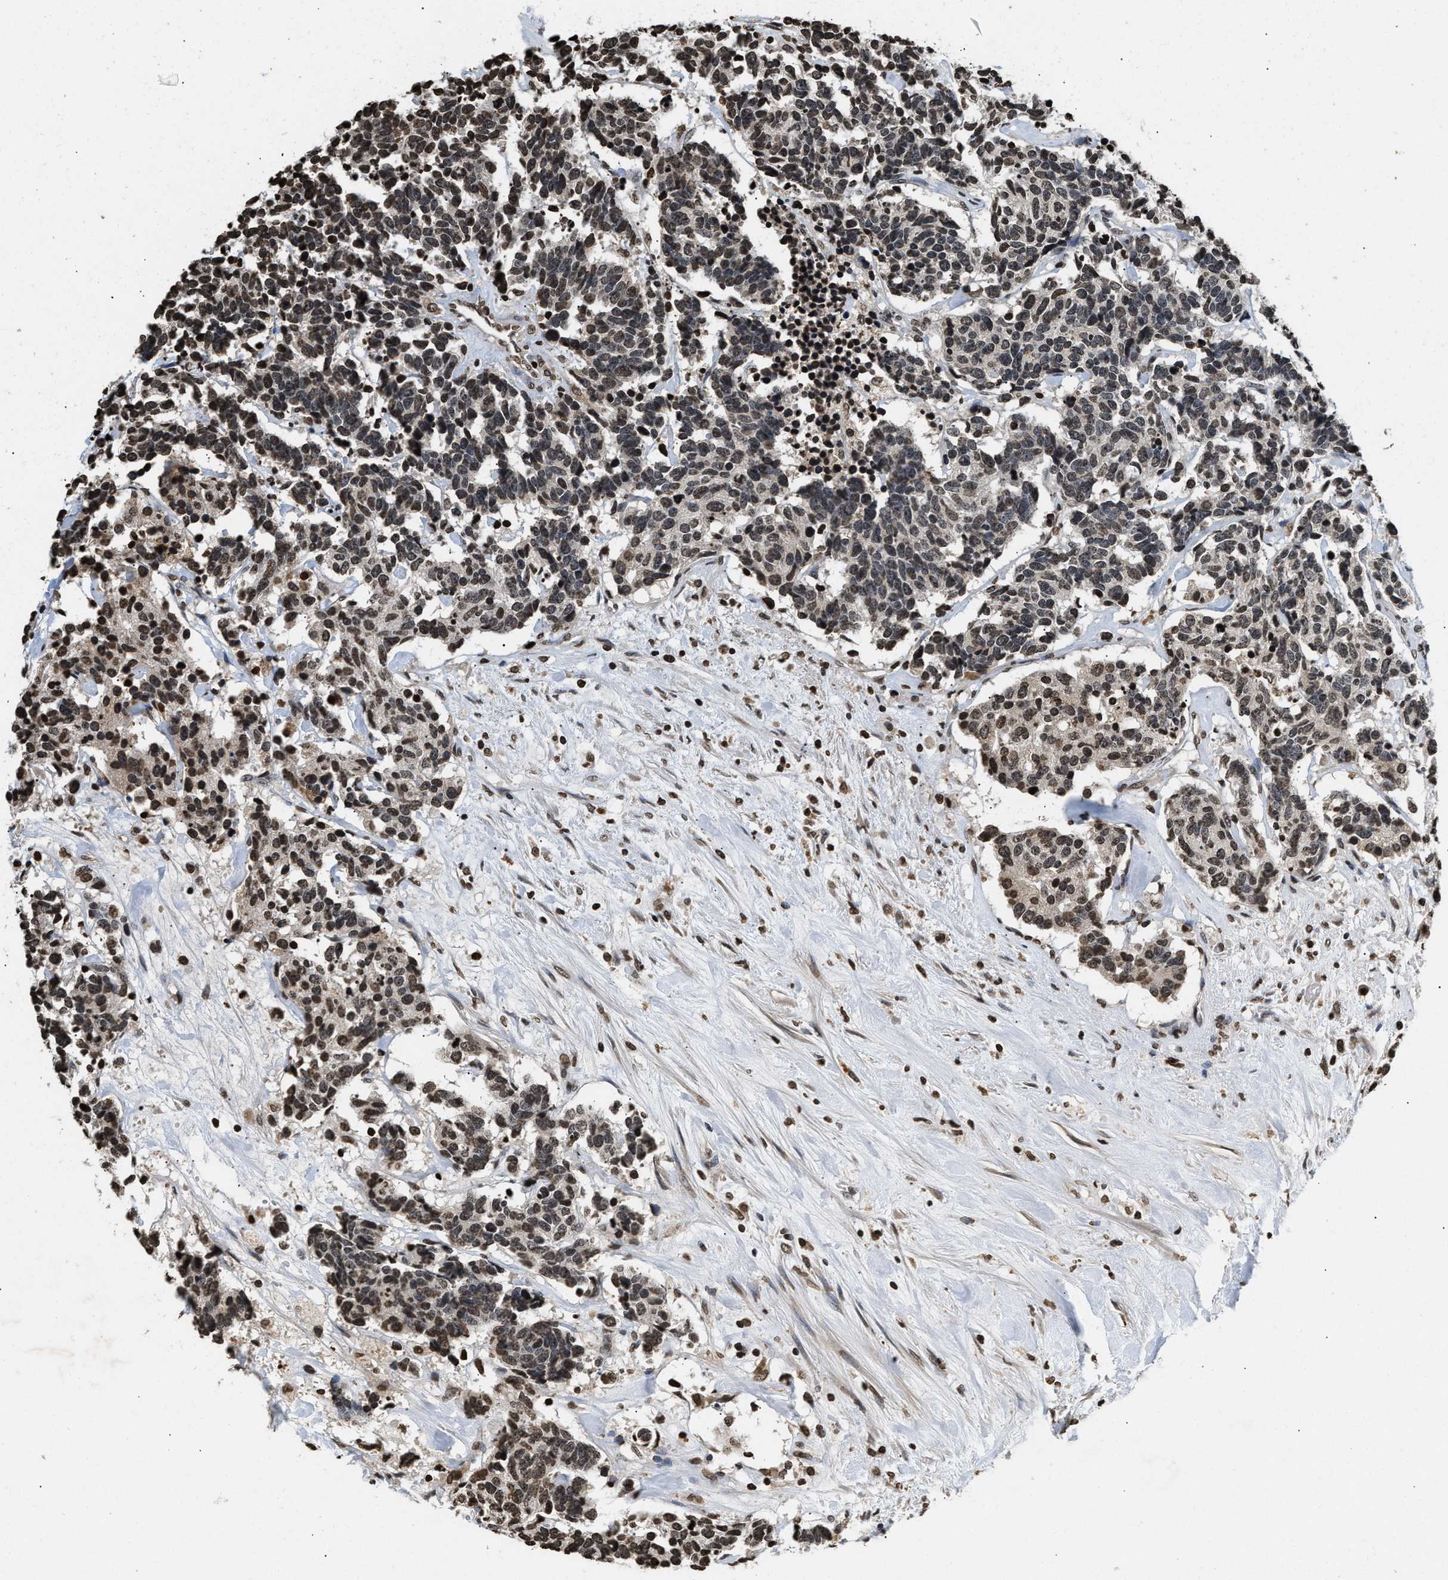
{"staining": {"intensity": "weak", "quantity": ">75%", "location": "nuclear"}, "tissue": "carcinoid", "cell_type": "Tumor cells", "image_type": "cancer", "snomed": [{"axis": "morphology", "description": "Carcinoma, NOS"}, {"axis": "morphology", "description": "Carcinoid, malignant, NOS"}, {"axis": "topography", "description": "Urinary bladder"}], "caption": "IHC photomicrograph of neoplastic tissue: human malignant carcinoid stained using IHC exhibits low levels of weak protein expression localized specifically in the nuclear of tumor cells, appearing as a nuclear brown color.", "gene": "DNASE1L3", "patient": {"sex": "male", "age": 57}}